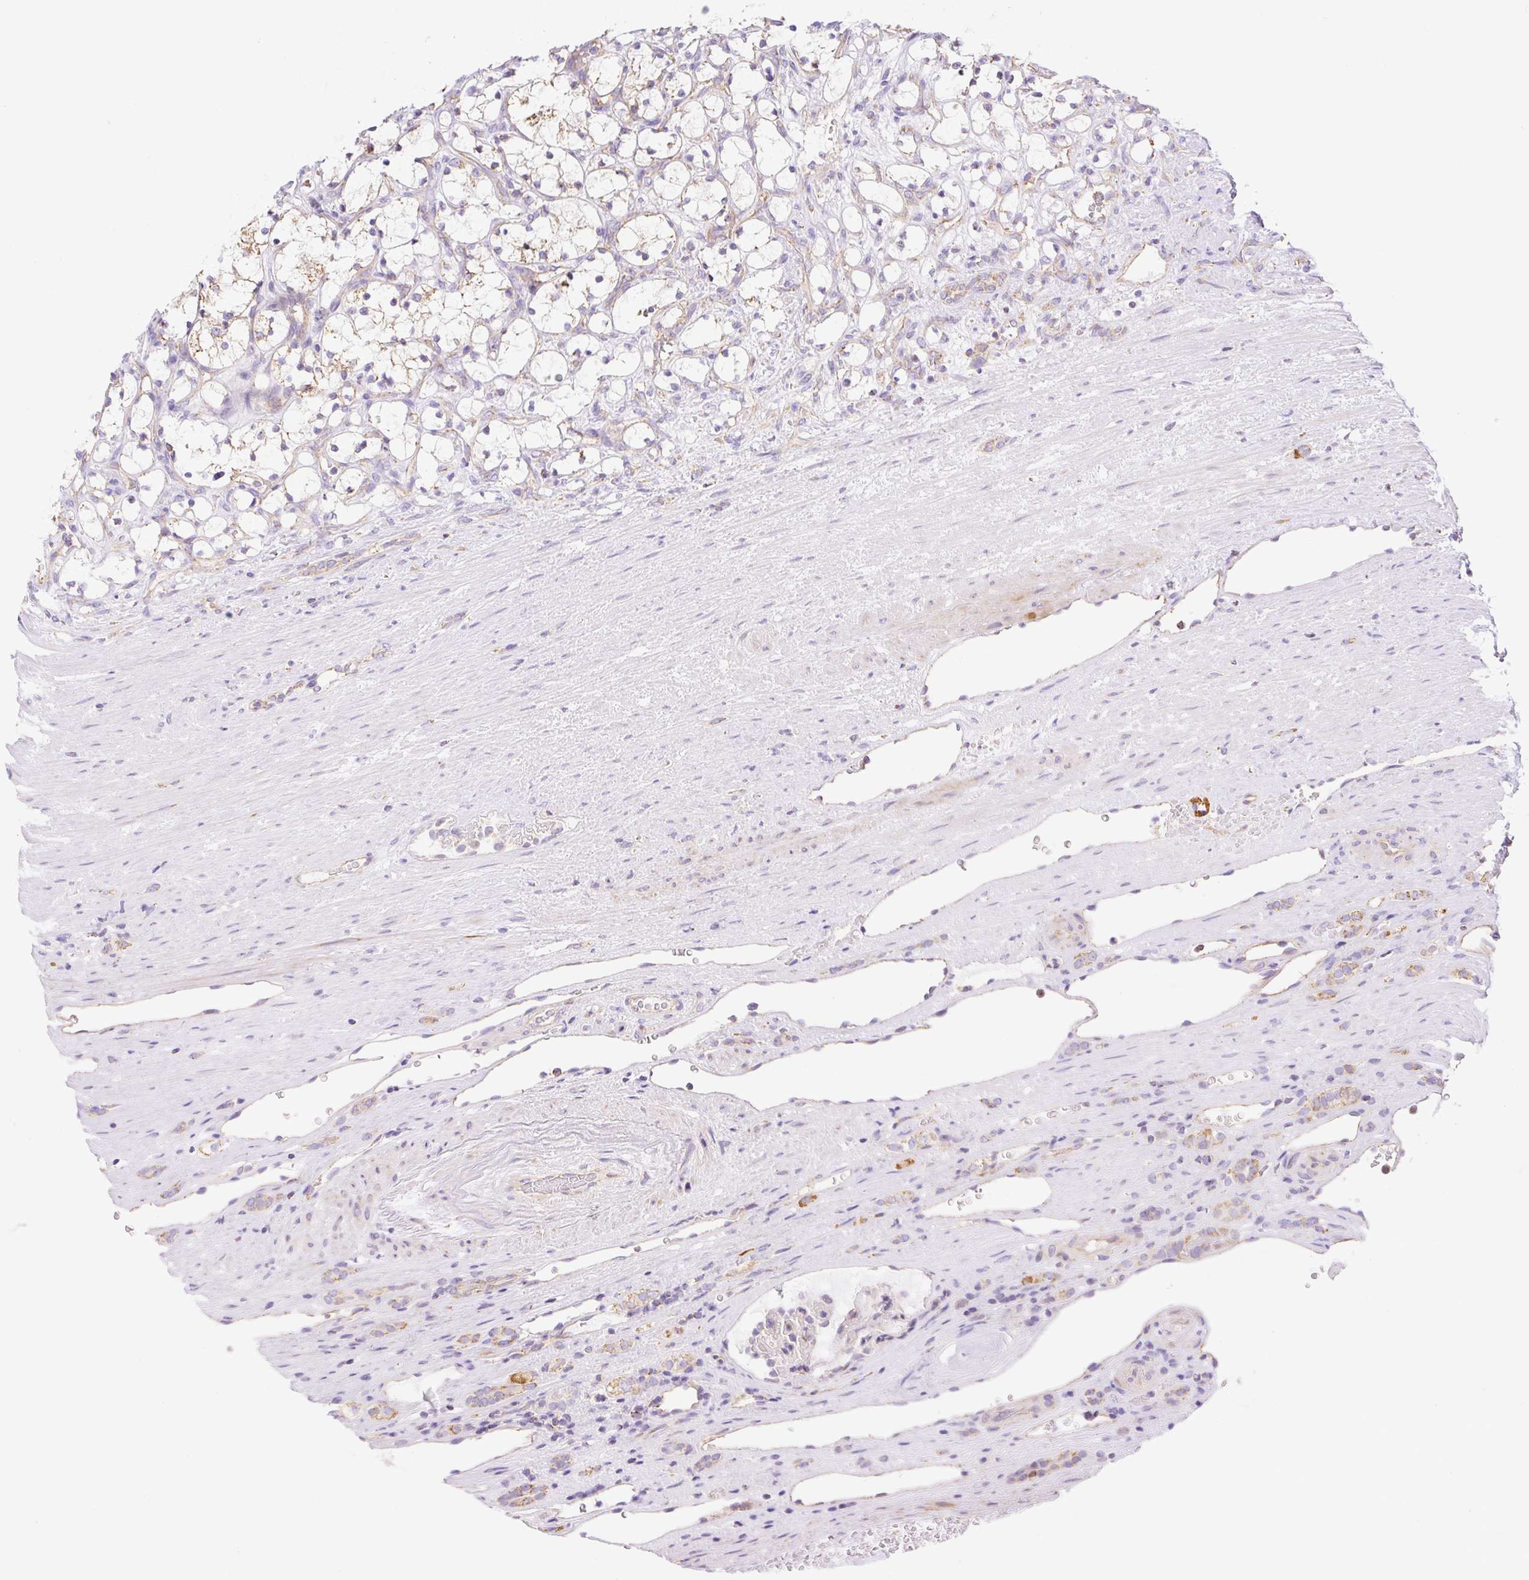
{"staining": {"intensity": "weak", "quantity": "25%-75%", "location": "cytoplasmic/membranous"}, "tissue": "renal cancer", "cell_type": "Tumor cells", "image_type": "cancer", "snomed": [{"axis": "morphology", "description": "Adenocarcinoma, NOS"}, {"axis": "topography", "description": "Kidney"}], "caption": "Immunohistochemical staining of adenocarcinoma (renal) displays low levels of weak cytoplasmic/membranous expression in approximately 25%-75% of tumor cells.", "gene": "ESAM", "patient": {"sex": "female", "age": 69}}